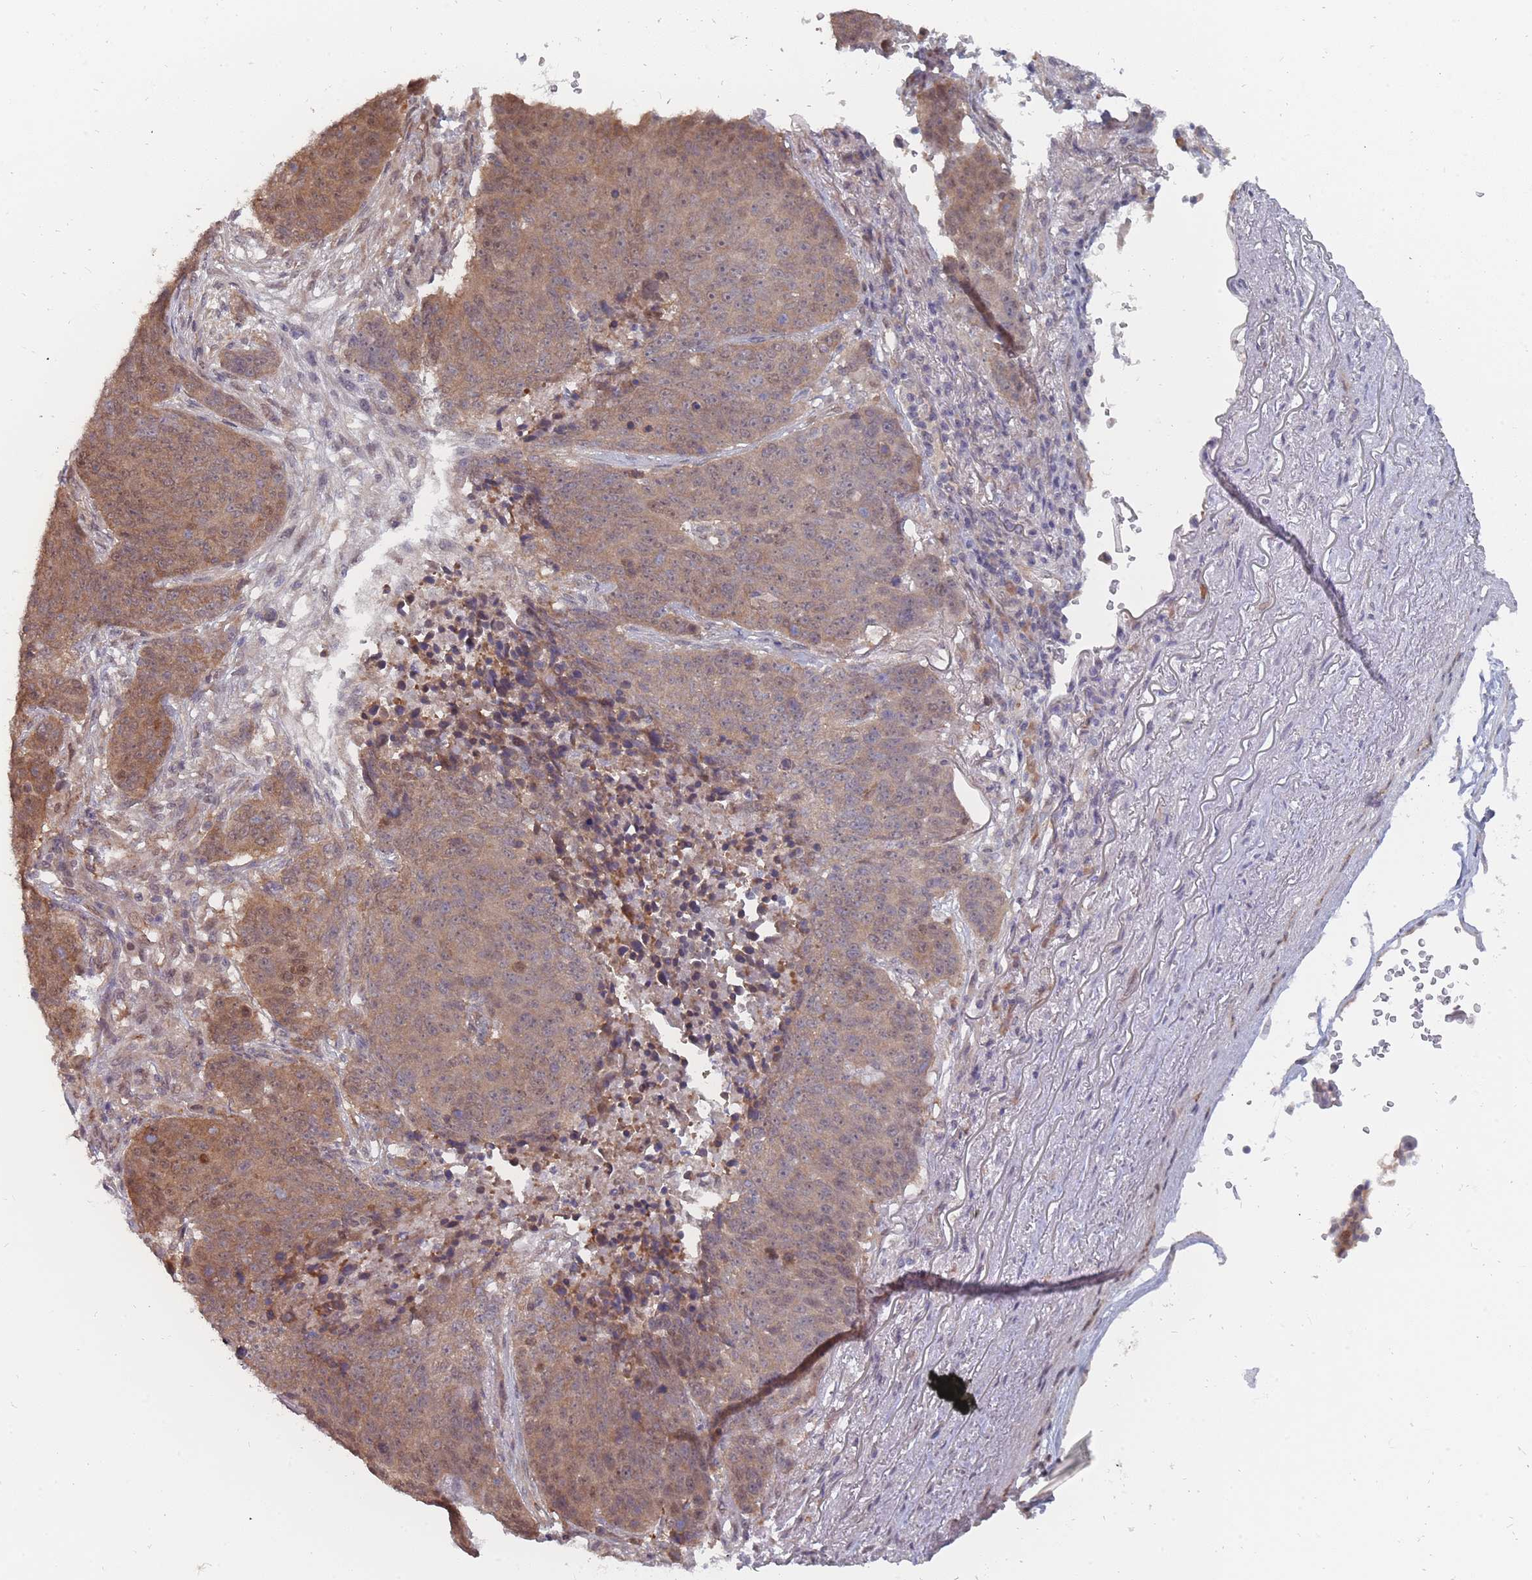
{"staining": {"intensity": "moderate", "quantity": "25%-75%", "location": "cytoplasmic/membranous,nuclear"}, "tissue": "lung cancer", "cell_type": "Tumor cells", "image_type": "cancer", "snomed": [{"axis": "morphology", "description": "Normal tissue, NOS"}, {"axis": "morphology", "description": "Squamous cell carcinoma, NOS"}, {"axis": "topography", "description": "Lymph node"}, {"axis": "topography", "description": "Lung"}], "caption": "Lung cancer (squamous cell carcinoma) stained with DAB immunohistochemistry reveals medium levels of moderate cytoplasmic/membranous and nuclear expression in about 25%-75% of tumor cells.", "gene": "NKD1", "patient": {"sex": "male", "age": 66}}